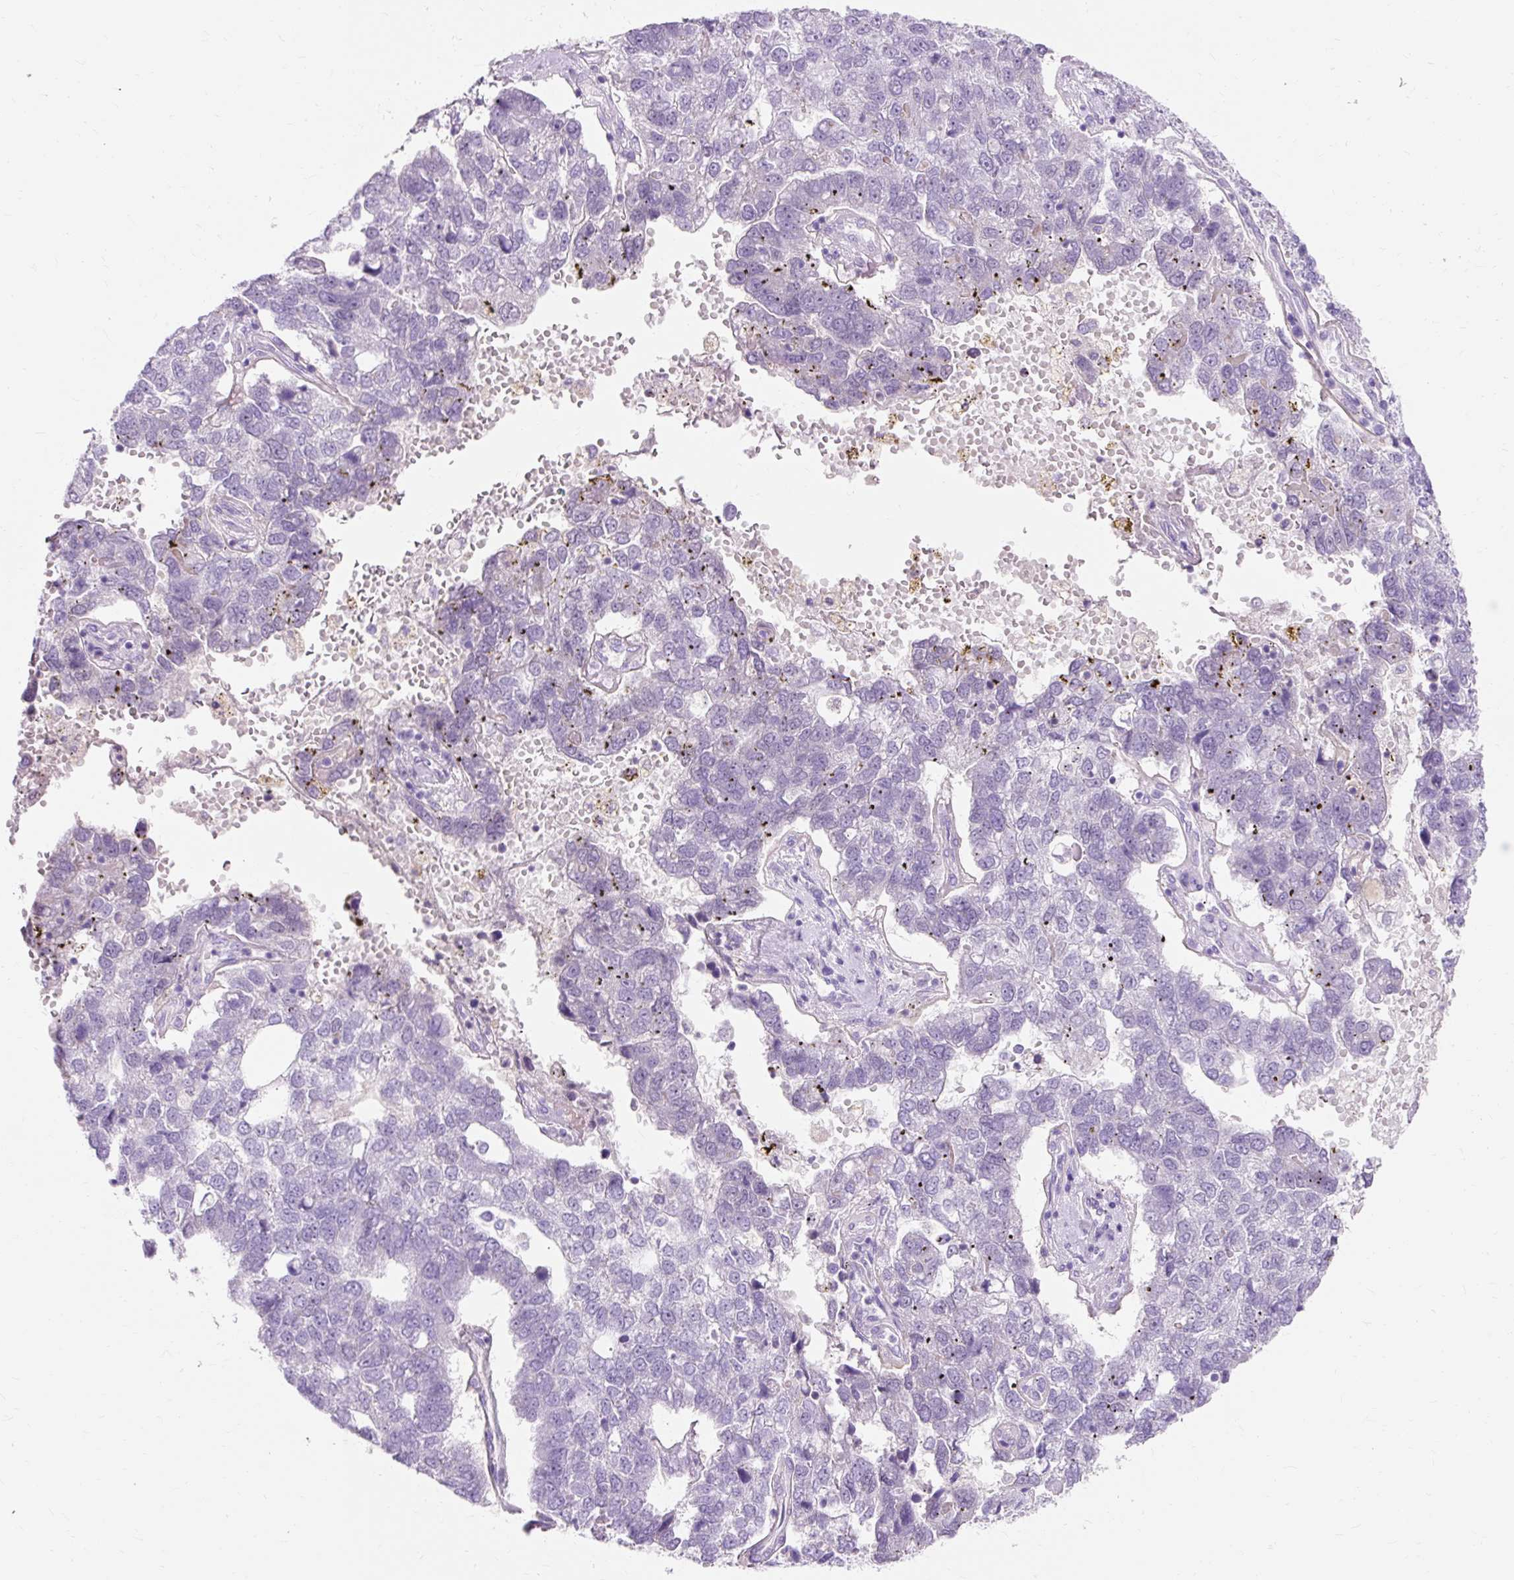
{"staining": {"intensity": "negative", "quantity": "none", "location": "none"}, "tissue": "pancreatic cancer", "cell_type": "Tumor cells", "image_type": "cancer", "snomed": [{"axis": "morphology", "description": "Adenocarcinoma, NOS"}, {"axis": "topography", "description": "Pancreas"}], "caption": "This is a micrograph of IHC staining of pancreatic adenocarcinoma, which shows no positivity in tumor cells.", "gene": "TMEM213", "patient": {"sex": "female", "age": 61}}